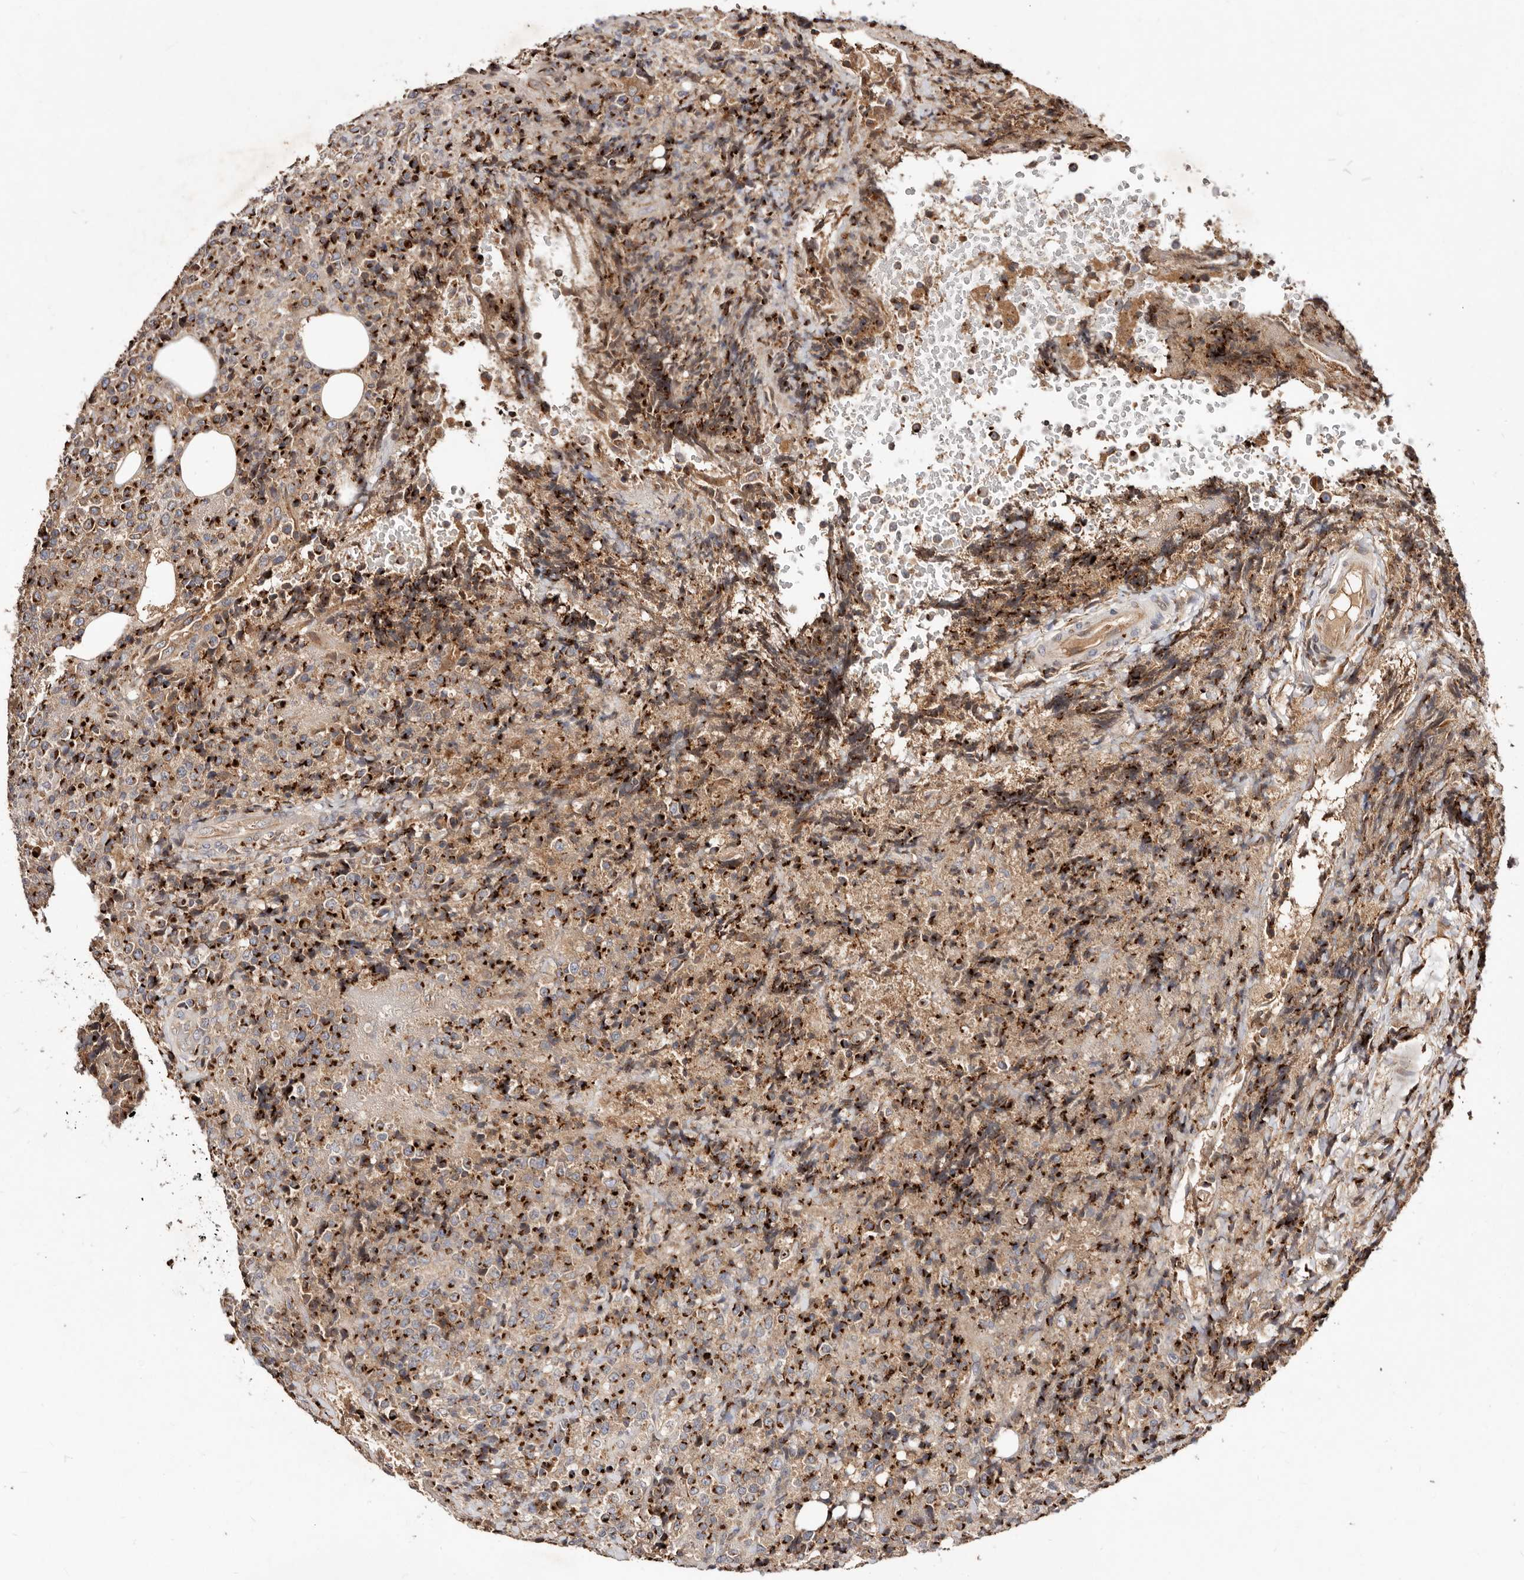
{"staining": {"intensity": "strong", "quantity": "25%-75%", "location": "cytoplasmic/membranous"}, "tissue": "lymphoma", "cell_type": "Tumor cells", "image_type": "cancer", "snomed": [{"axis": "morphology", "description": "Malignant lymphoma, non-Hodgkin's type, High grade"}, {"axis": "topography", "description": "Lymph node"}], "caption": "Tumor cells demonstrate high levels of strong cytoplasmic/membranous expression in approximately 25%-75% of cells in high-grade malignant lymphoma, non-Hodgkin's type.", "gene": "DACT2", "patient": {"sex": "male", "age": 13}}